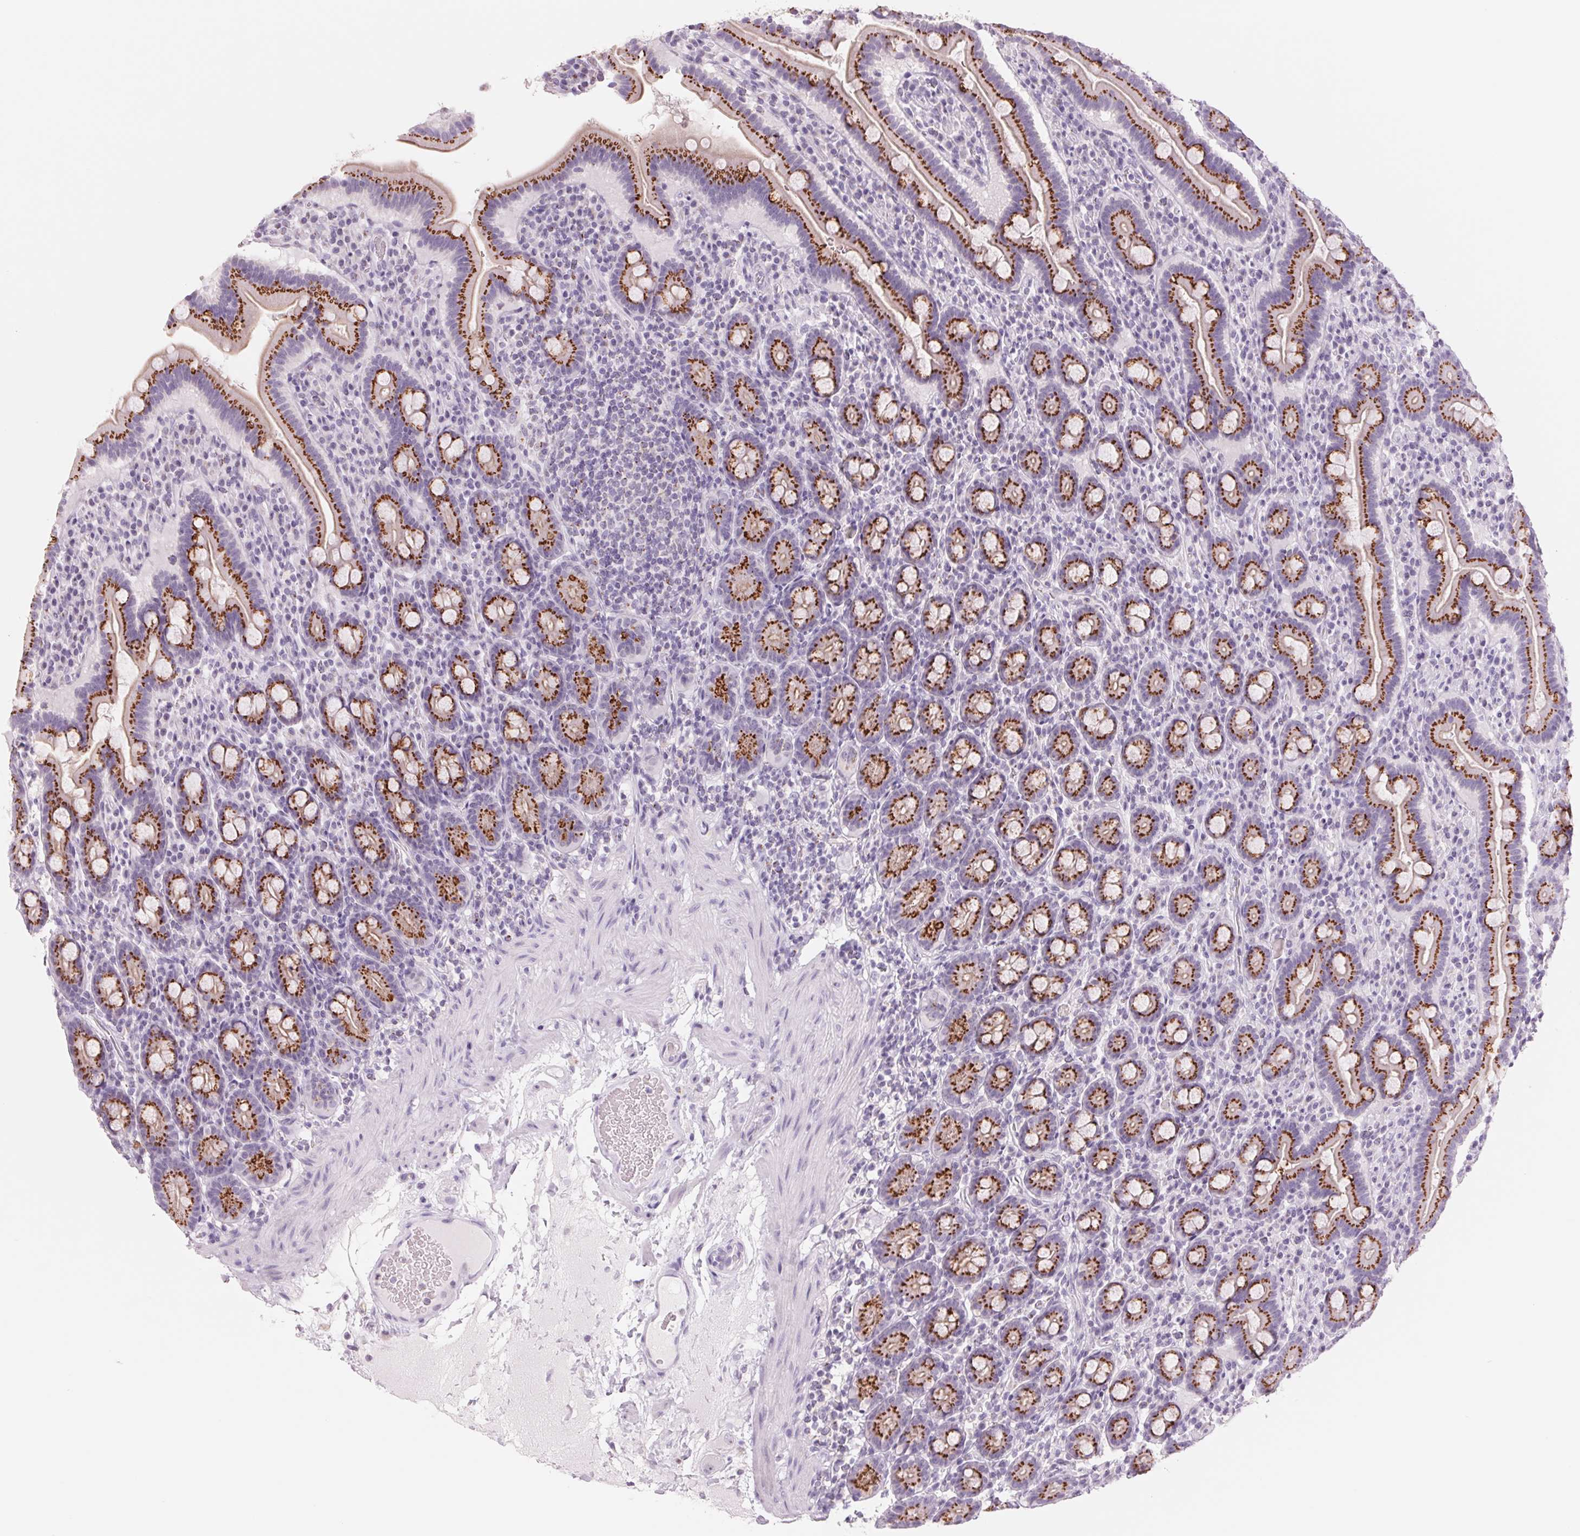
{"staining": {"intensity": "strong", "quantity": ">75%", "location": "cytoplasmic/membranous"}, "tissue": "small intestine", "cell_type": "Glandular cells", "image_type": "normal", "snomed": [{"axis": "morphology", "description": "Normal tissue, NOS"}, {"axis": "topography", "description": "Small intestine"}], "caption": "Strong cytoplasmic/membranous protein expression is seen in about >75% of glandular cells in small intestine.", "gene": "GALNT7", "patient": {"sex": "male", "age": 26}}